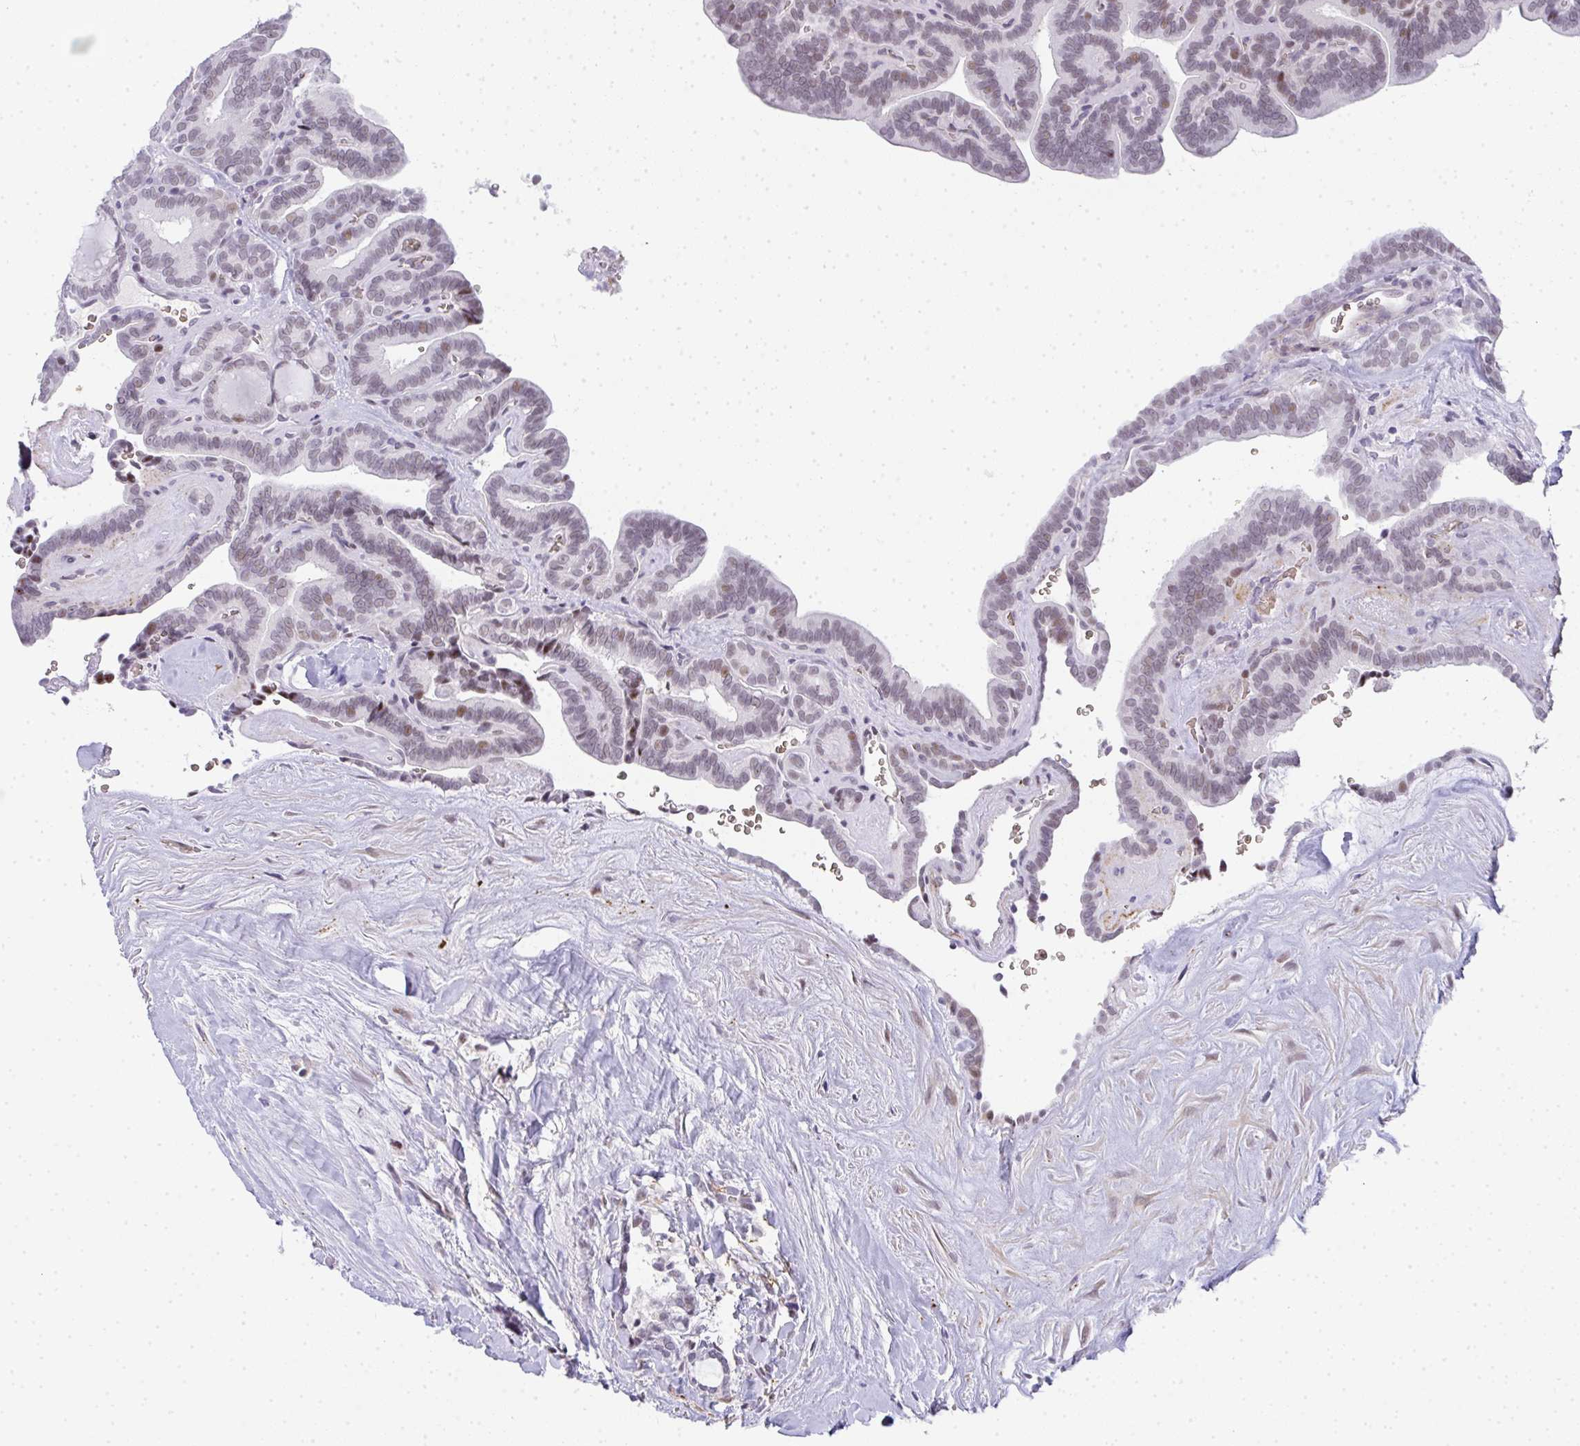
{"staining": {"intensity": "weak", "quantity": "<25%", "location": "nuclear"}, "tissue": "thyroid cancer", "cell_type": "Tumor cells", "image_type": "cancer", "snomed": [{"axis": "morphology", "description": "Papillary adenocarcinoma, NOS"}, {"axis": "topography", "description": "Thyroid gland"}], "caption": "Tumor cells show no significant protein expression in thyroid papillary adenocarcinoma. The staining was performed using DAB to visualize the protein expression in brown, while the nuclei were stained in blue with hematoxylin (Magnification: 20x).", "gene": "TNMD", "patient": {"sex": "female", "age": 21}}